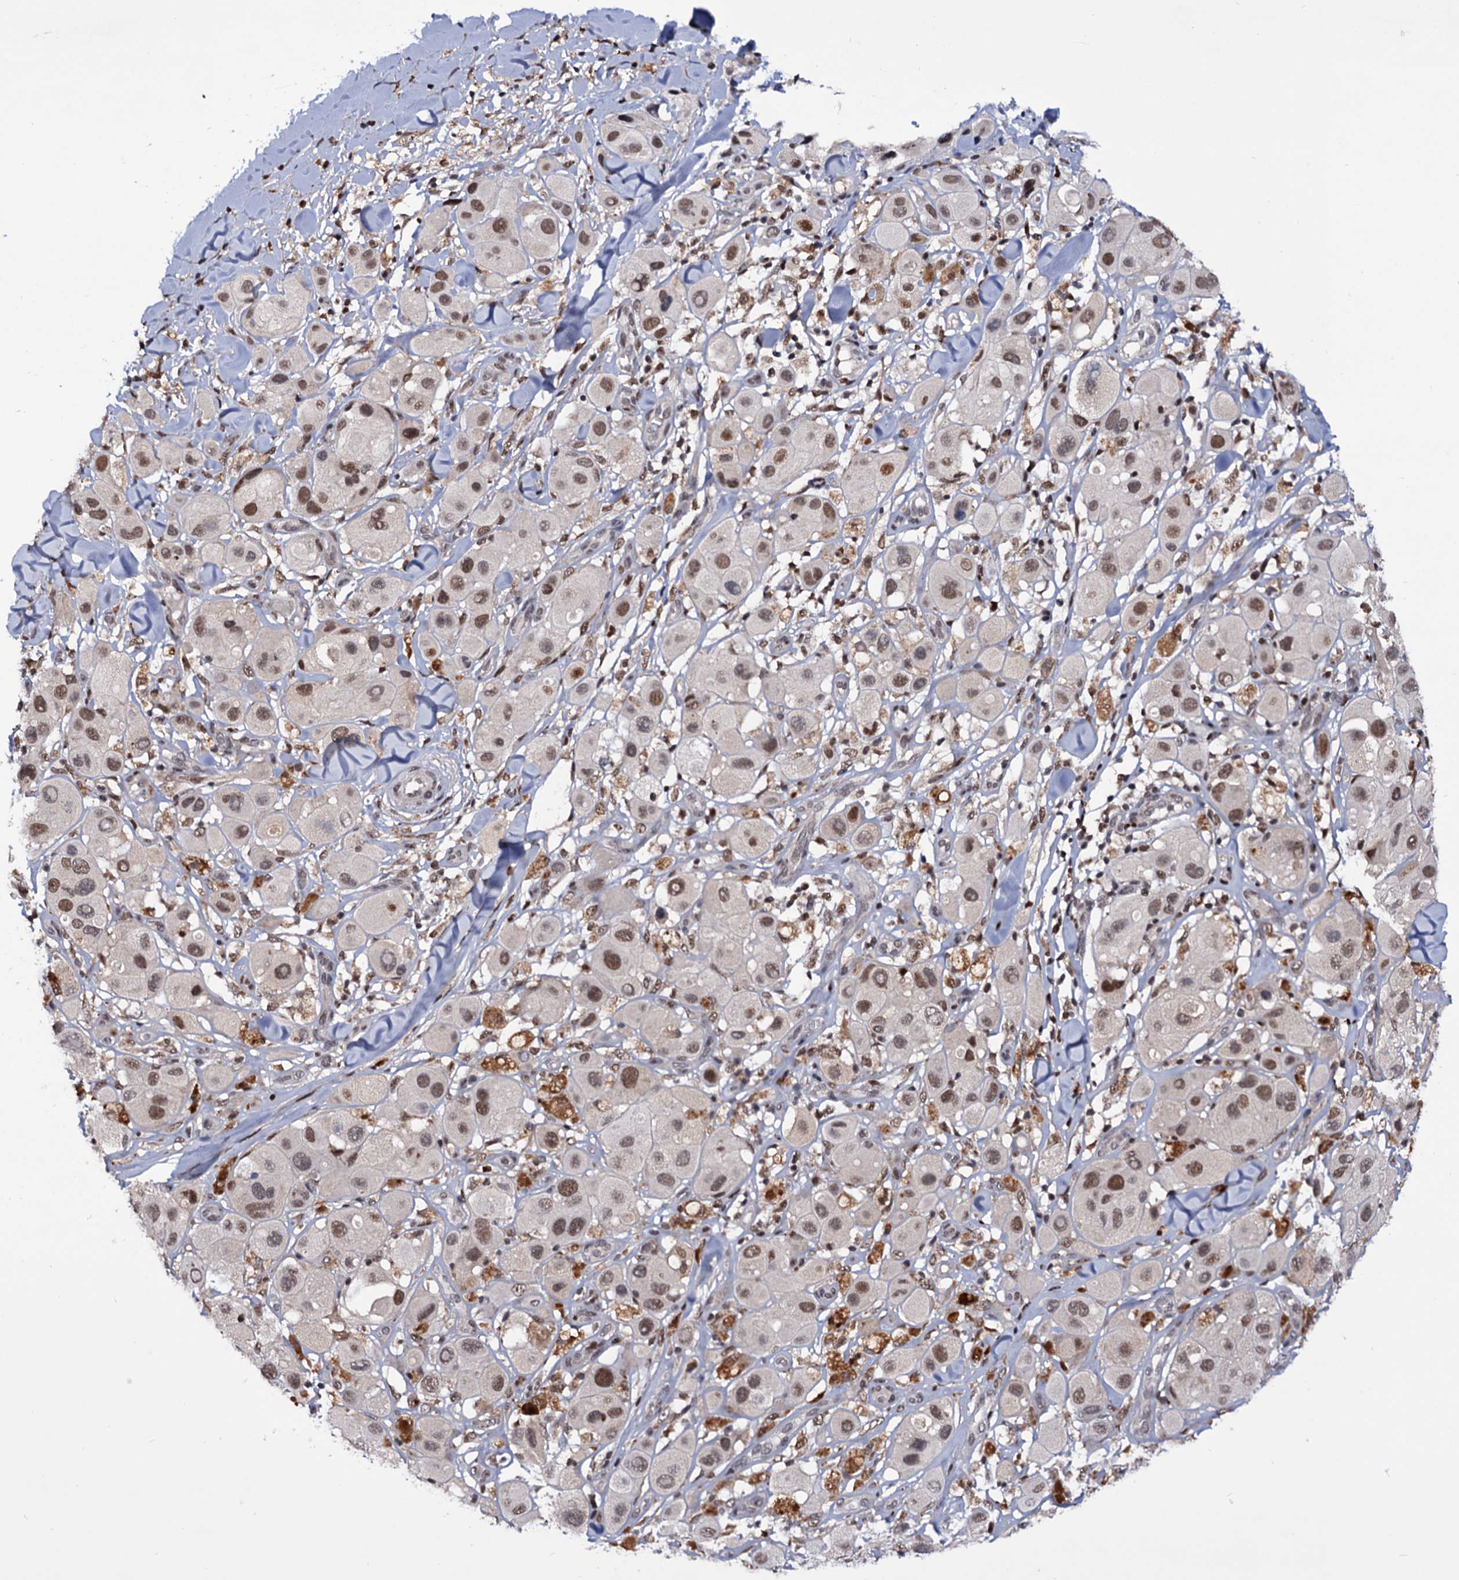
{"staining": {"intensity": "weak", "quantity": ">75%", "location": "nuclear"}, "tissue": "melanoma", "cell_type": "Tumor cells", "image_type": "cancer", "snomed": [{"axis": "morphology", "description": "Malignant melanoma, Metastatic site"}, {"axis": "topography", "description": "Skin"}], "caption": "Immunohistochemistry (IHC) of human malignant melanoma (metastatic site) shows low levels of weak nuclear positivity in approximately >75% of tumor cells.", "gene": "RNASEH2B", "patient": {"sex": "male", "age": 41}}